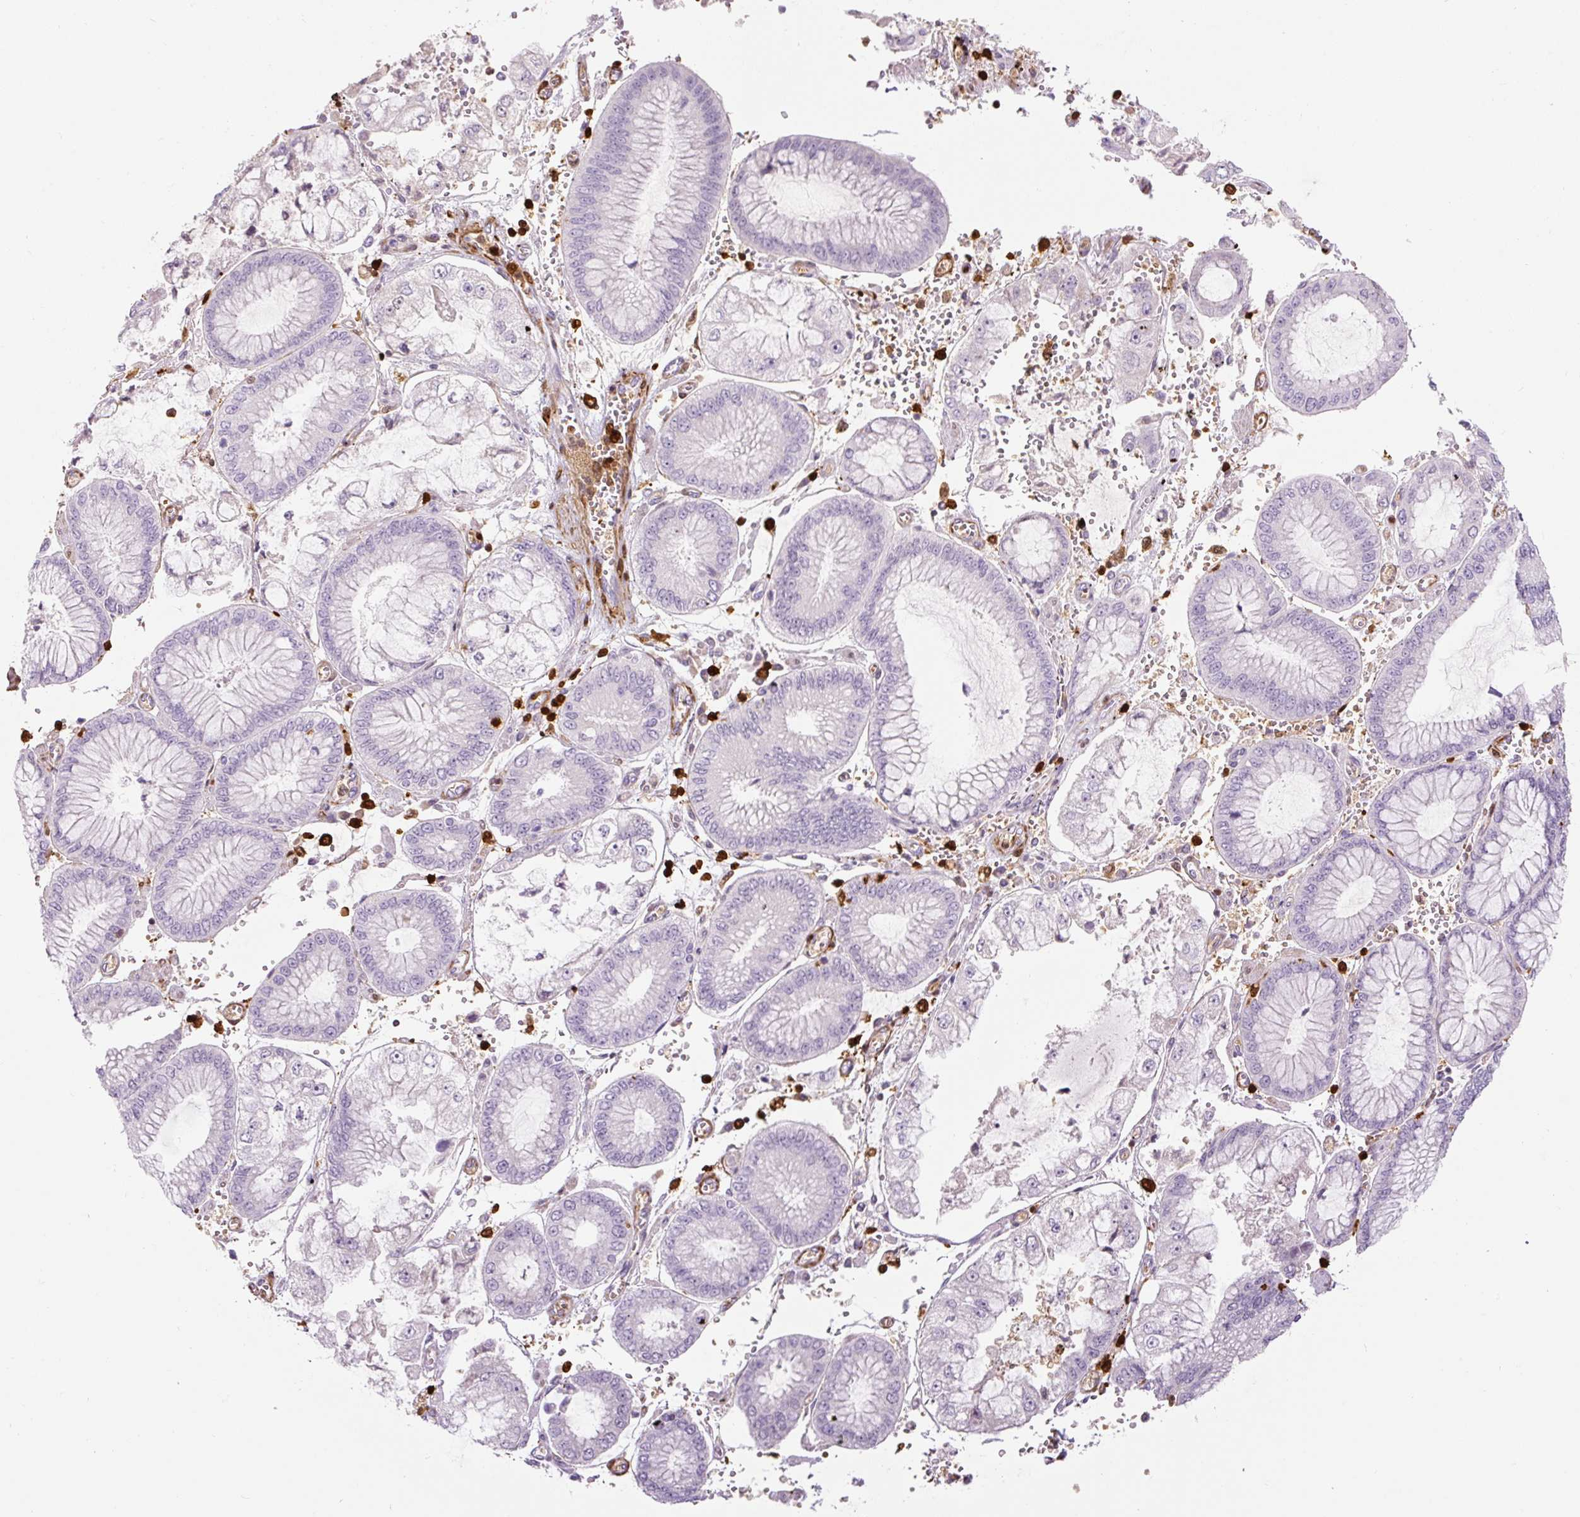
{"staining": {"intensity": "negative", "quantity": "none", "location": "none"}, "tissue": "stomach cancer", "cell_type": "Tumor cells", "image_type": "cancer", "snomed": [{"axis": "morphology", "description": "Adenocarcinoma, NOS"}, {"axis": "topography", "description": "Stomach"}], "caption": "Photomicrograph shows no protein staining in tumor cells of stomach cancer (adenocarcinoma) tissue.", "gene": "S100A4", "patient": {"sex": "male", "age": 76}}